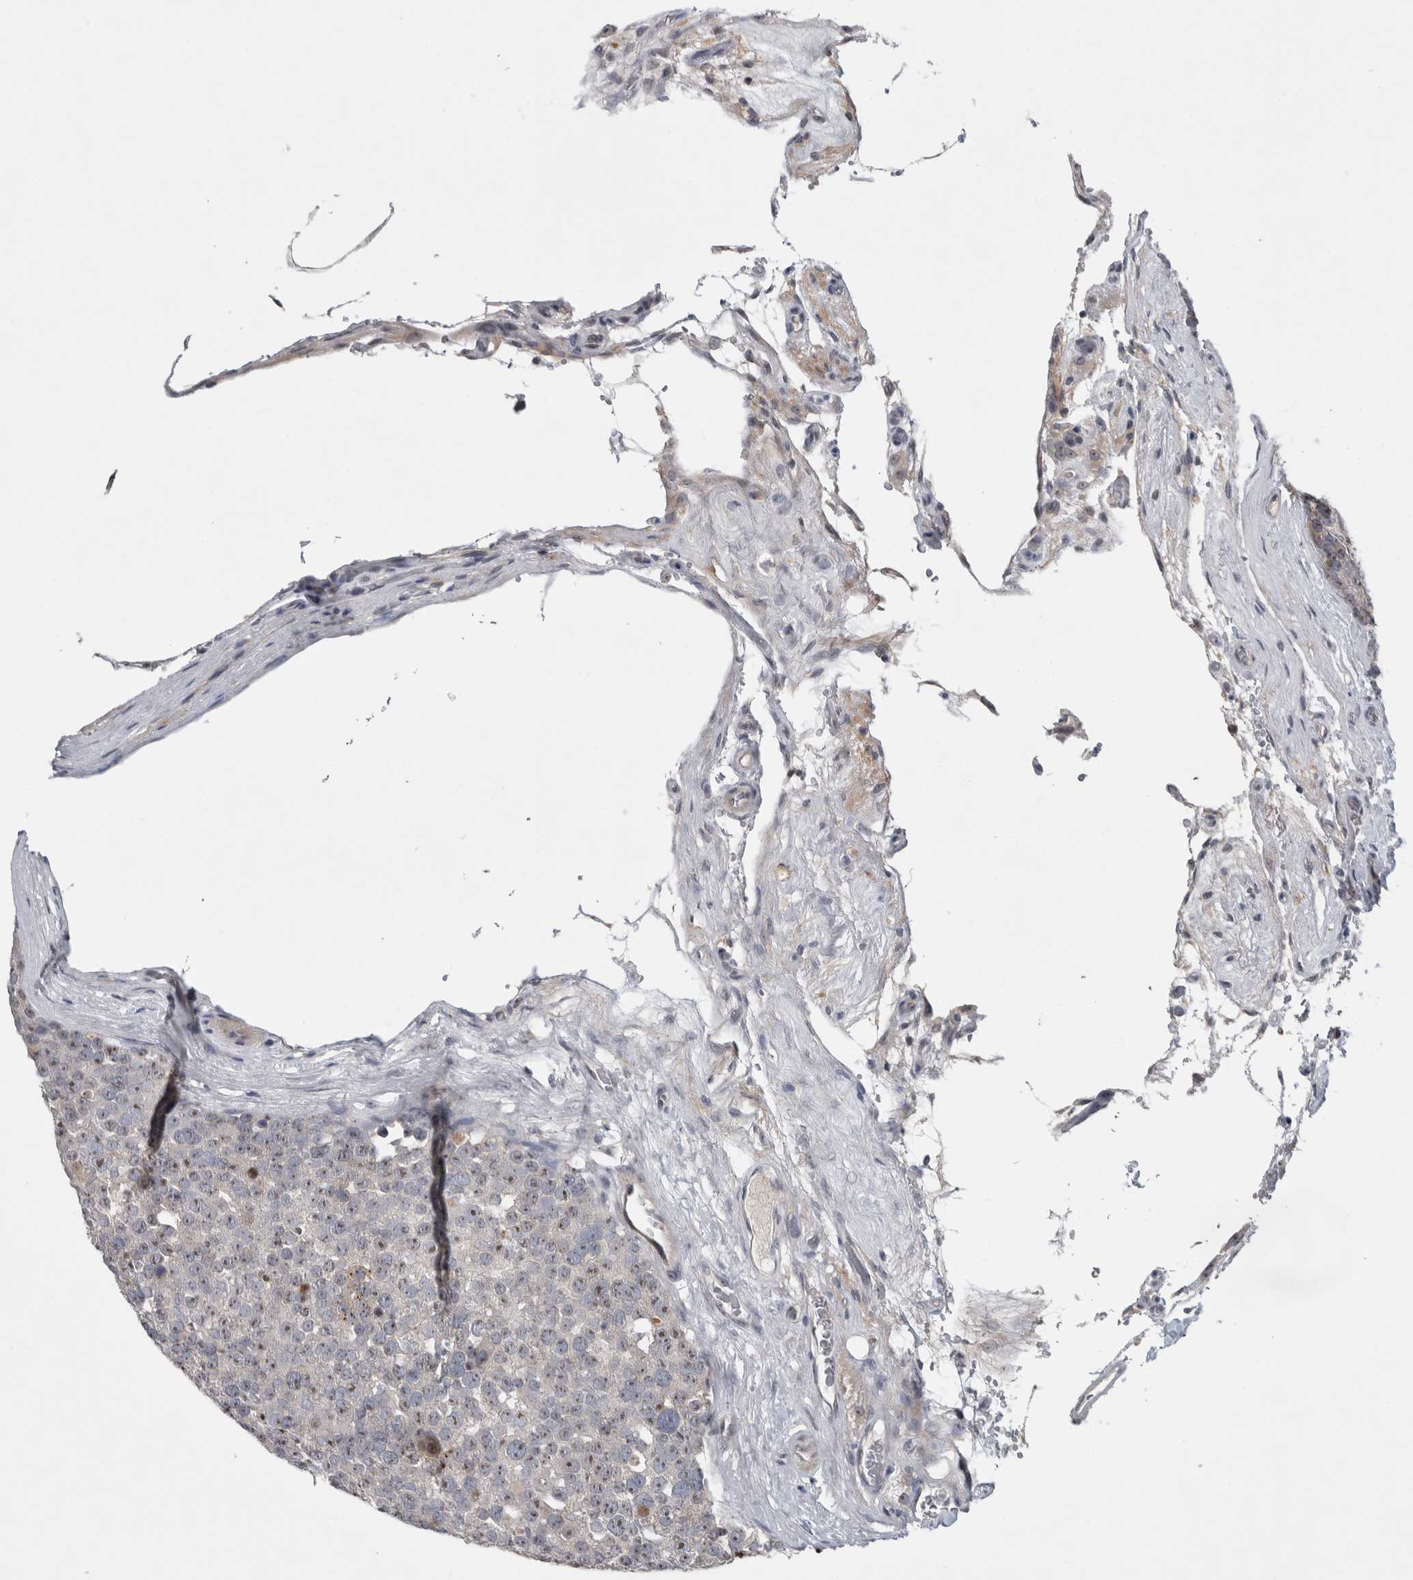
{"staining": {"intensity": "weak", "quantity": ">75%", "location": "nuclear"}, "tissue": "testis cancer", "cell_type": "Tumor cells", "image_type": "cancer", "snomed": [{"axis": "morphology", "description": "Seminoma, NOS"}, {"axis": "topography", "description": "Testis"}], "caption": "Immunohistochemical staining of human seminoma (testis) reveals low levels of weak nuclear expression in approximately >75% of tumor cells. (DAB IHC, brown staining for protein, blue staining for nuclei).", "gene": "RBM28", "patient": {"sex": "male", "age": 71}}